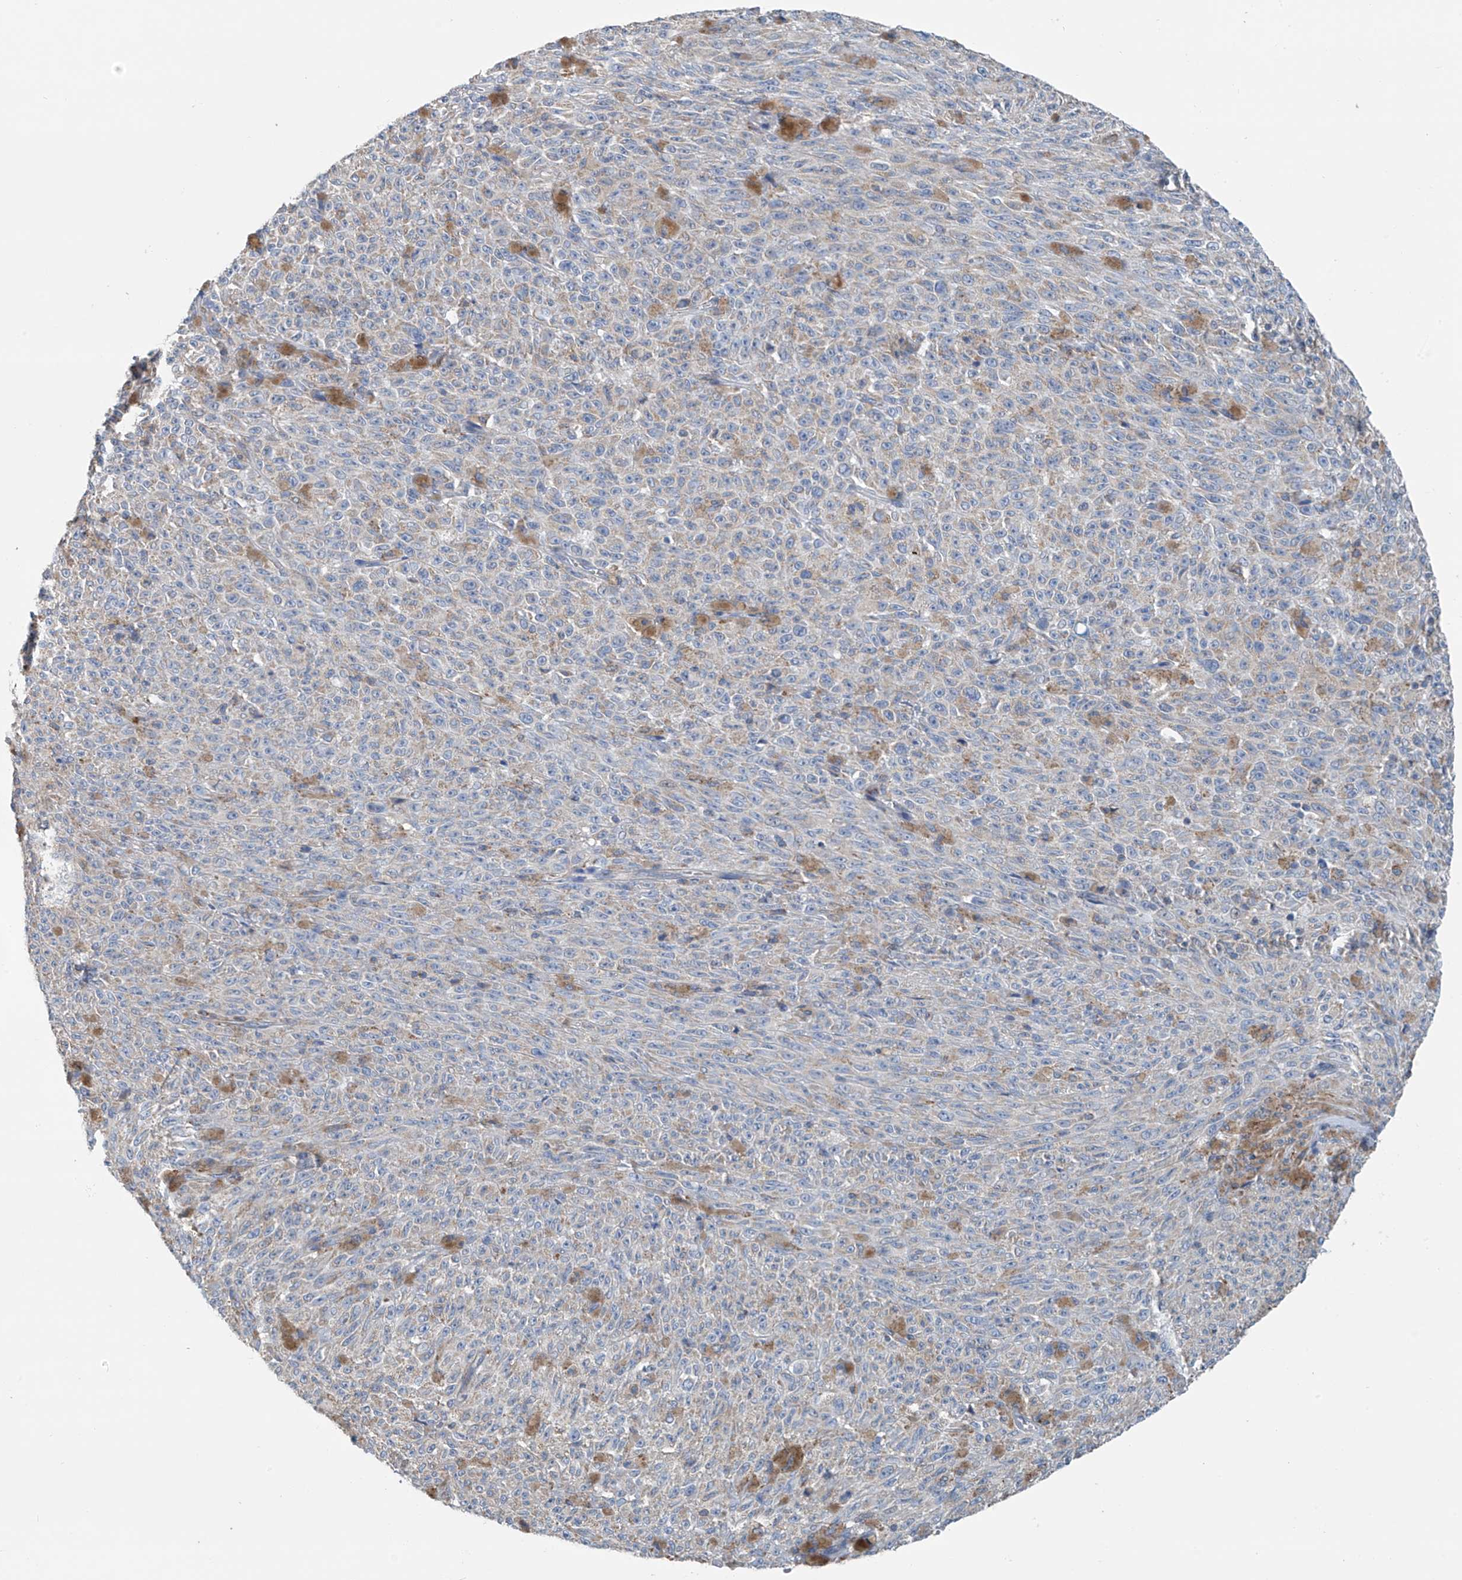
{"staining": {"intensity": "negative", "quantity": "none", "location": "none"}, "tissue": "melanoma", "cell_type": "Tumor cells", "image_type": "cancer", "snomed": [{"axis": "morphology", "description": "Malignant melanoma, NOS"}, {"axis": "topography", "description": "Skin"}], "caption": "DAB immunohistochemical staining of human melanoma displays no significant positivity in tumor cells.", "gene": "SYN3", "patient": {"sex": "female", "age": 82}}